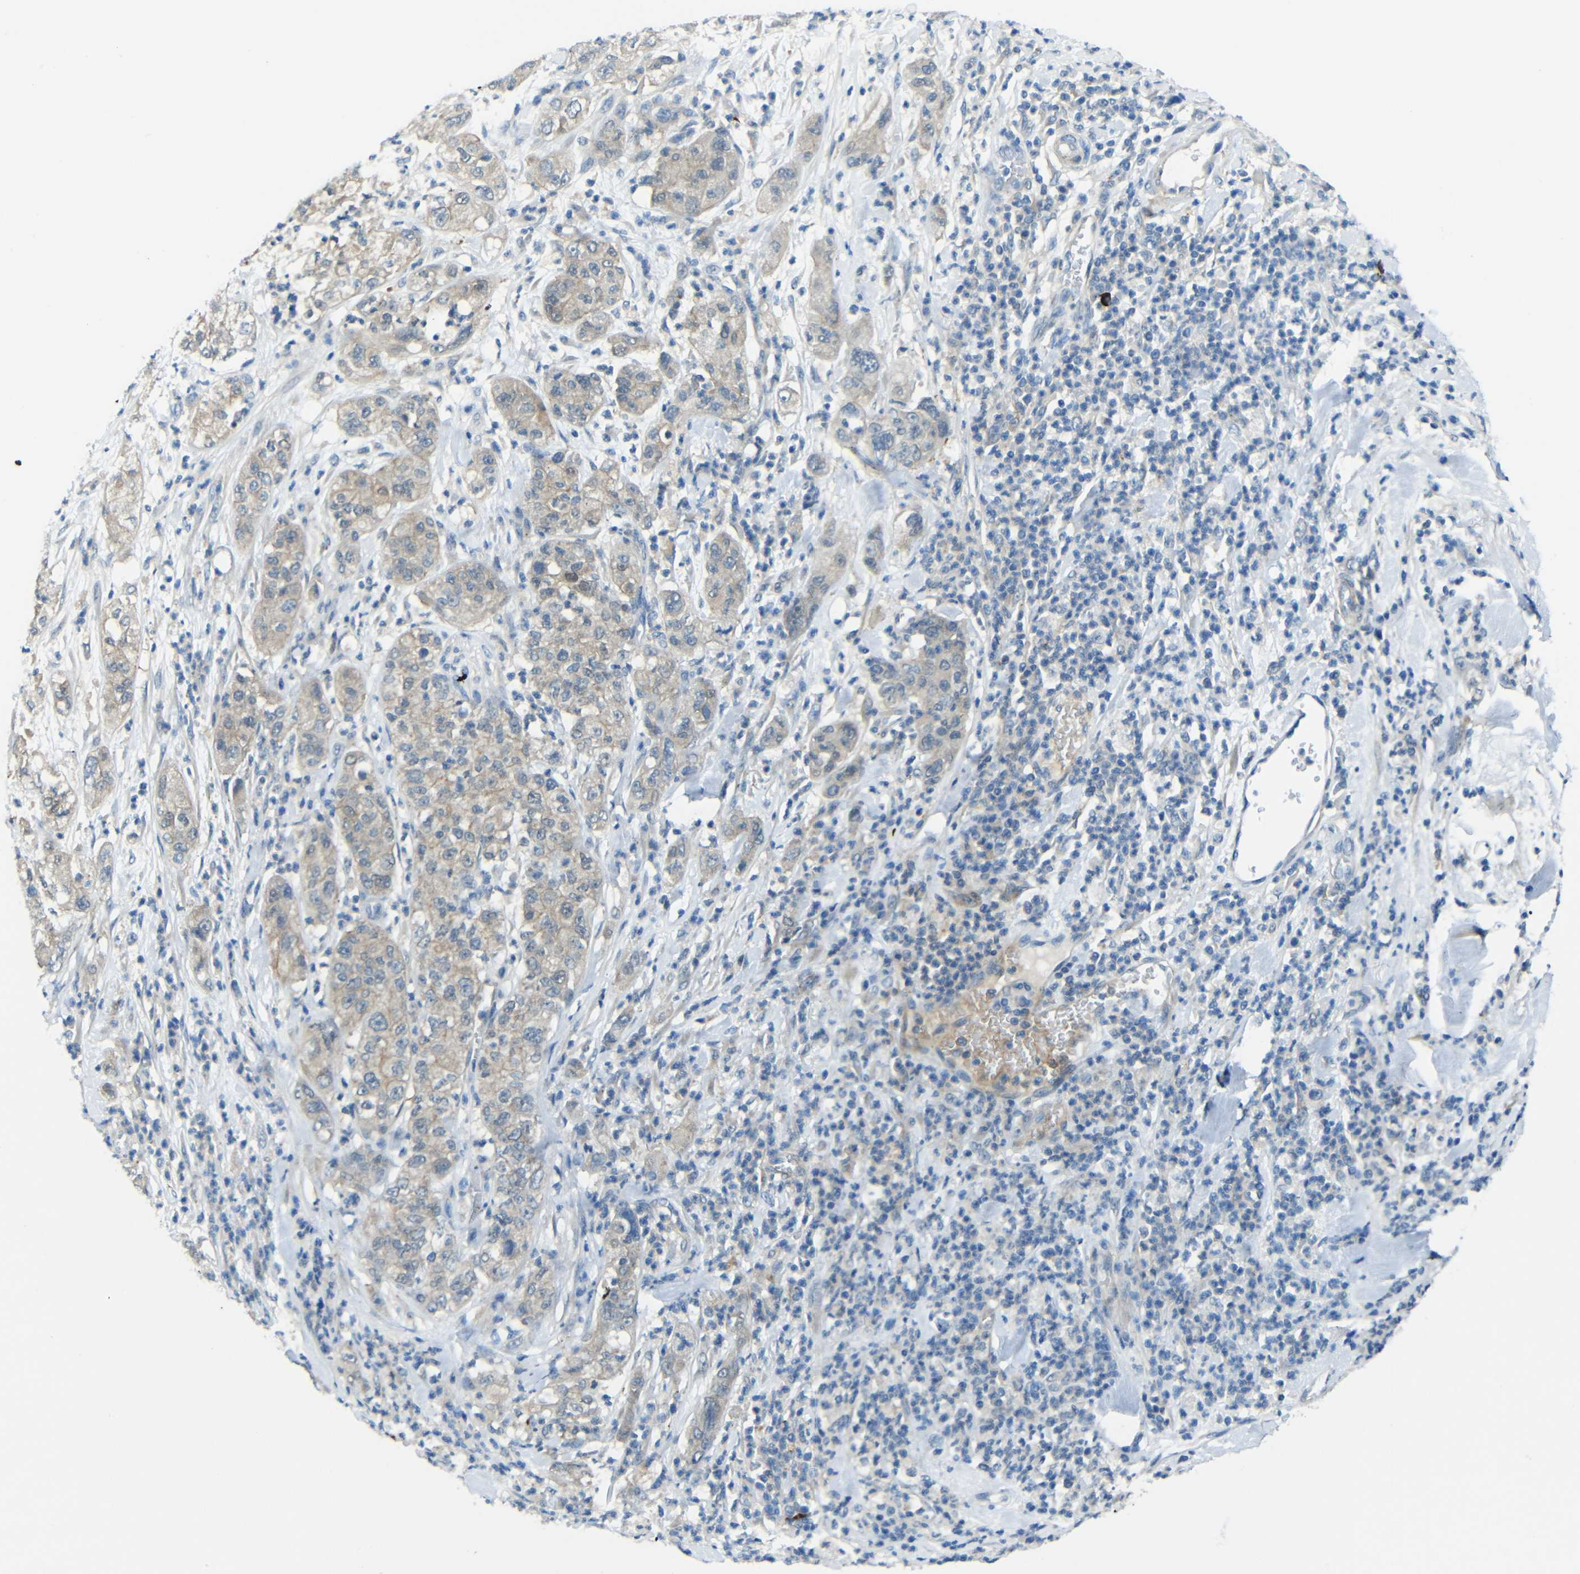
{"staining": {"intensity": "weak", "quantity": ">75%", "location": "cytoplasmic/membranous"}, "tissue": "pancreatic cancer", "cell_type": "Tumor cells", "image_type": "cancer", "snomed": [{"axis": "morphology", "description": "Adenocarcinoma, NOS"}, {"axis": "topography", "description": "Pancreas"}], "caption": "An IHC photomicrograph of neoplastic tissue is shown. Protein staining in brown labels weak cytoplasmic/membranous positivity in pancreatic cancer within tumor cells.", "gene": "CYP26B1", "patient": {"sex": "female", "age": 78}}